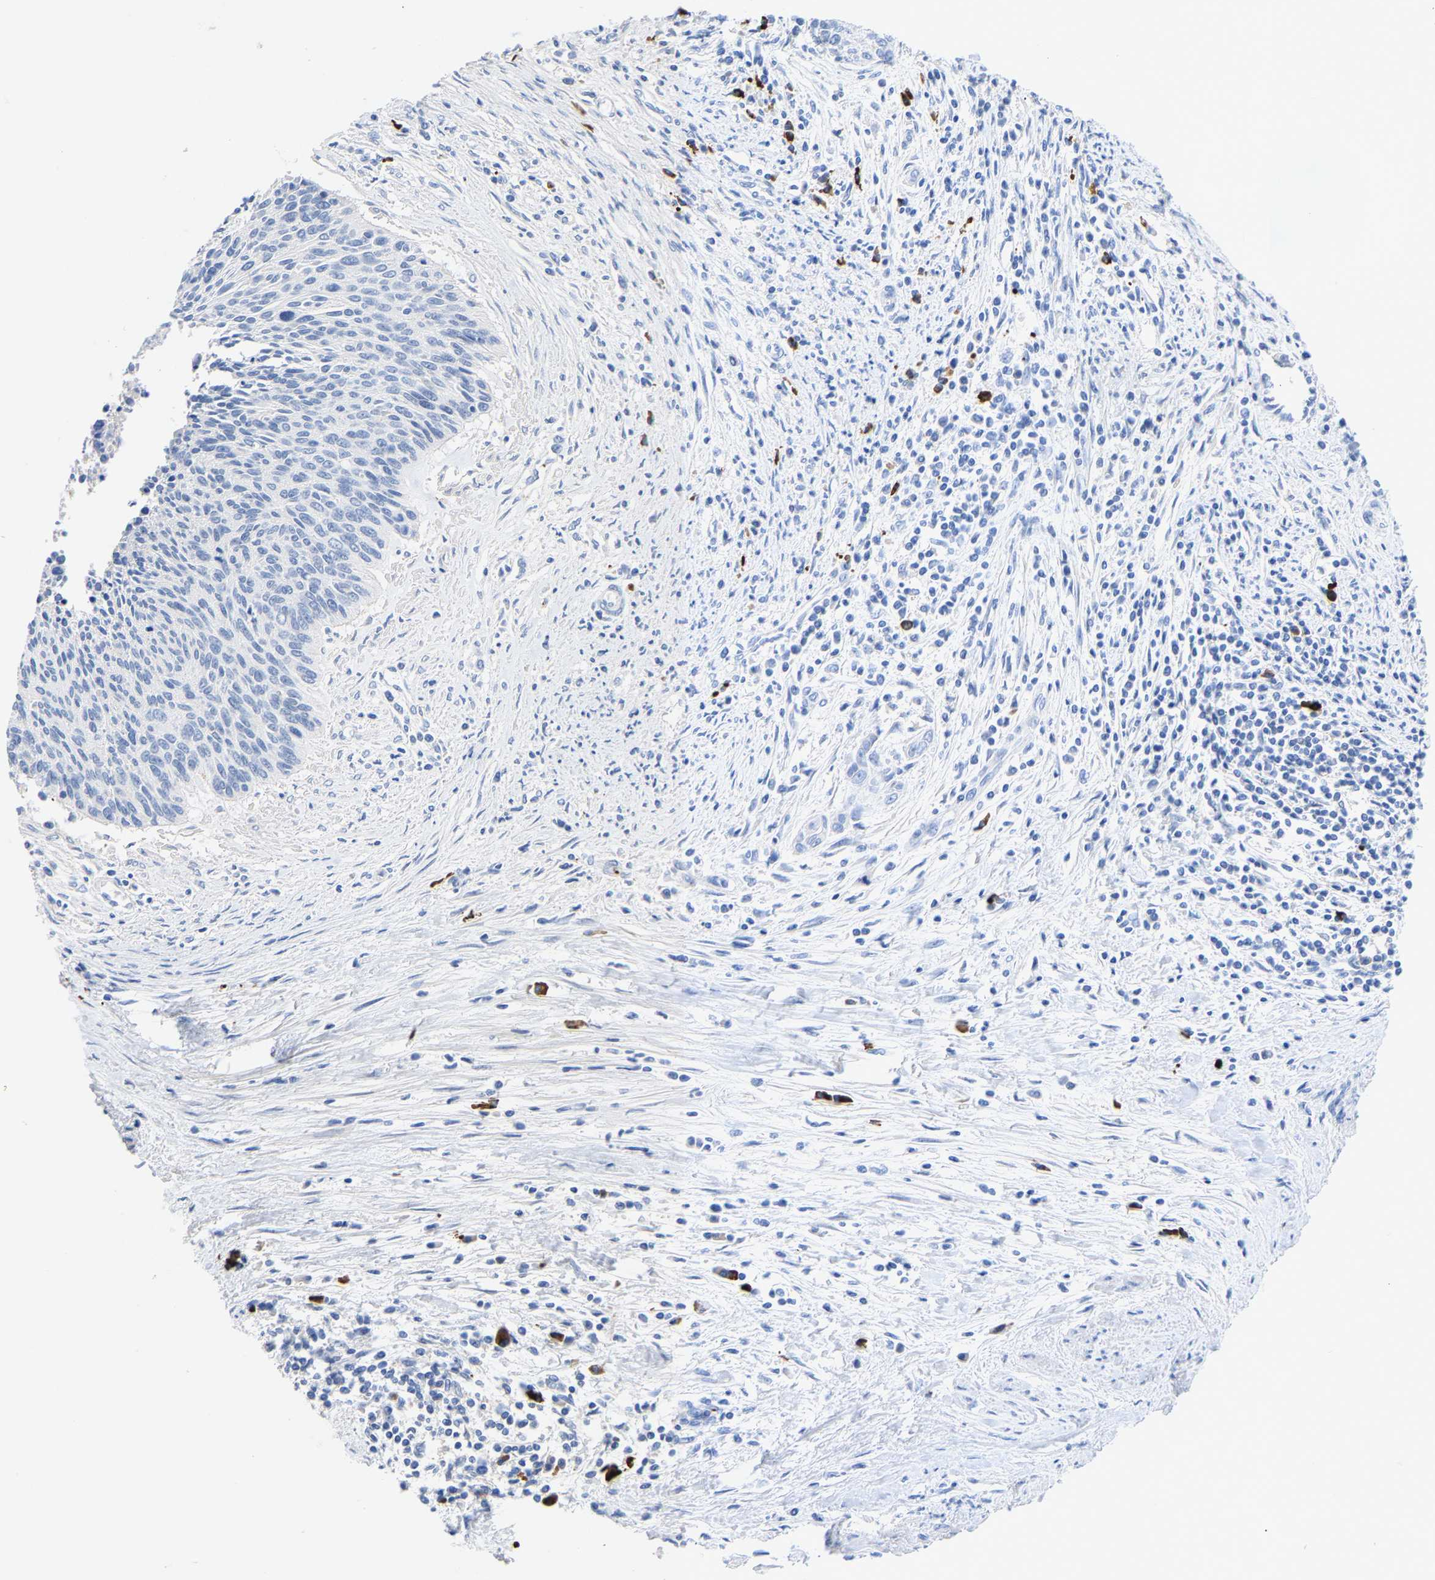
{"staining": {"intensity": "negative", "quantity": "none", "location": "none"}, "tissue": "cervical cancer", "cell_type": "Tumor cells", "image_type": "cancer", "snomed": [{"axis": "morphology", "description": "Squamous cell carcinoma, NOS"}, {"axis": "topography", "description": "Cervix"}], "caption": "DAB (3,3'-diaminobenzidine) immunohistochemical staining of human cervical cancer exhibits no significant positivity in tumor cells.", "gene": "FGF18", "patient": {"sex": "female", "age": 55}}